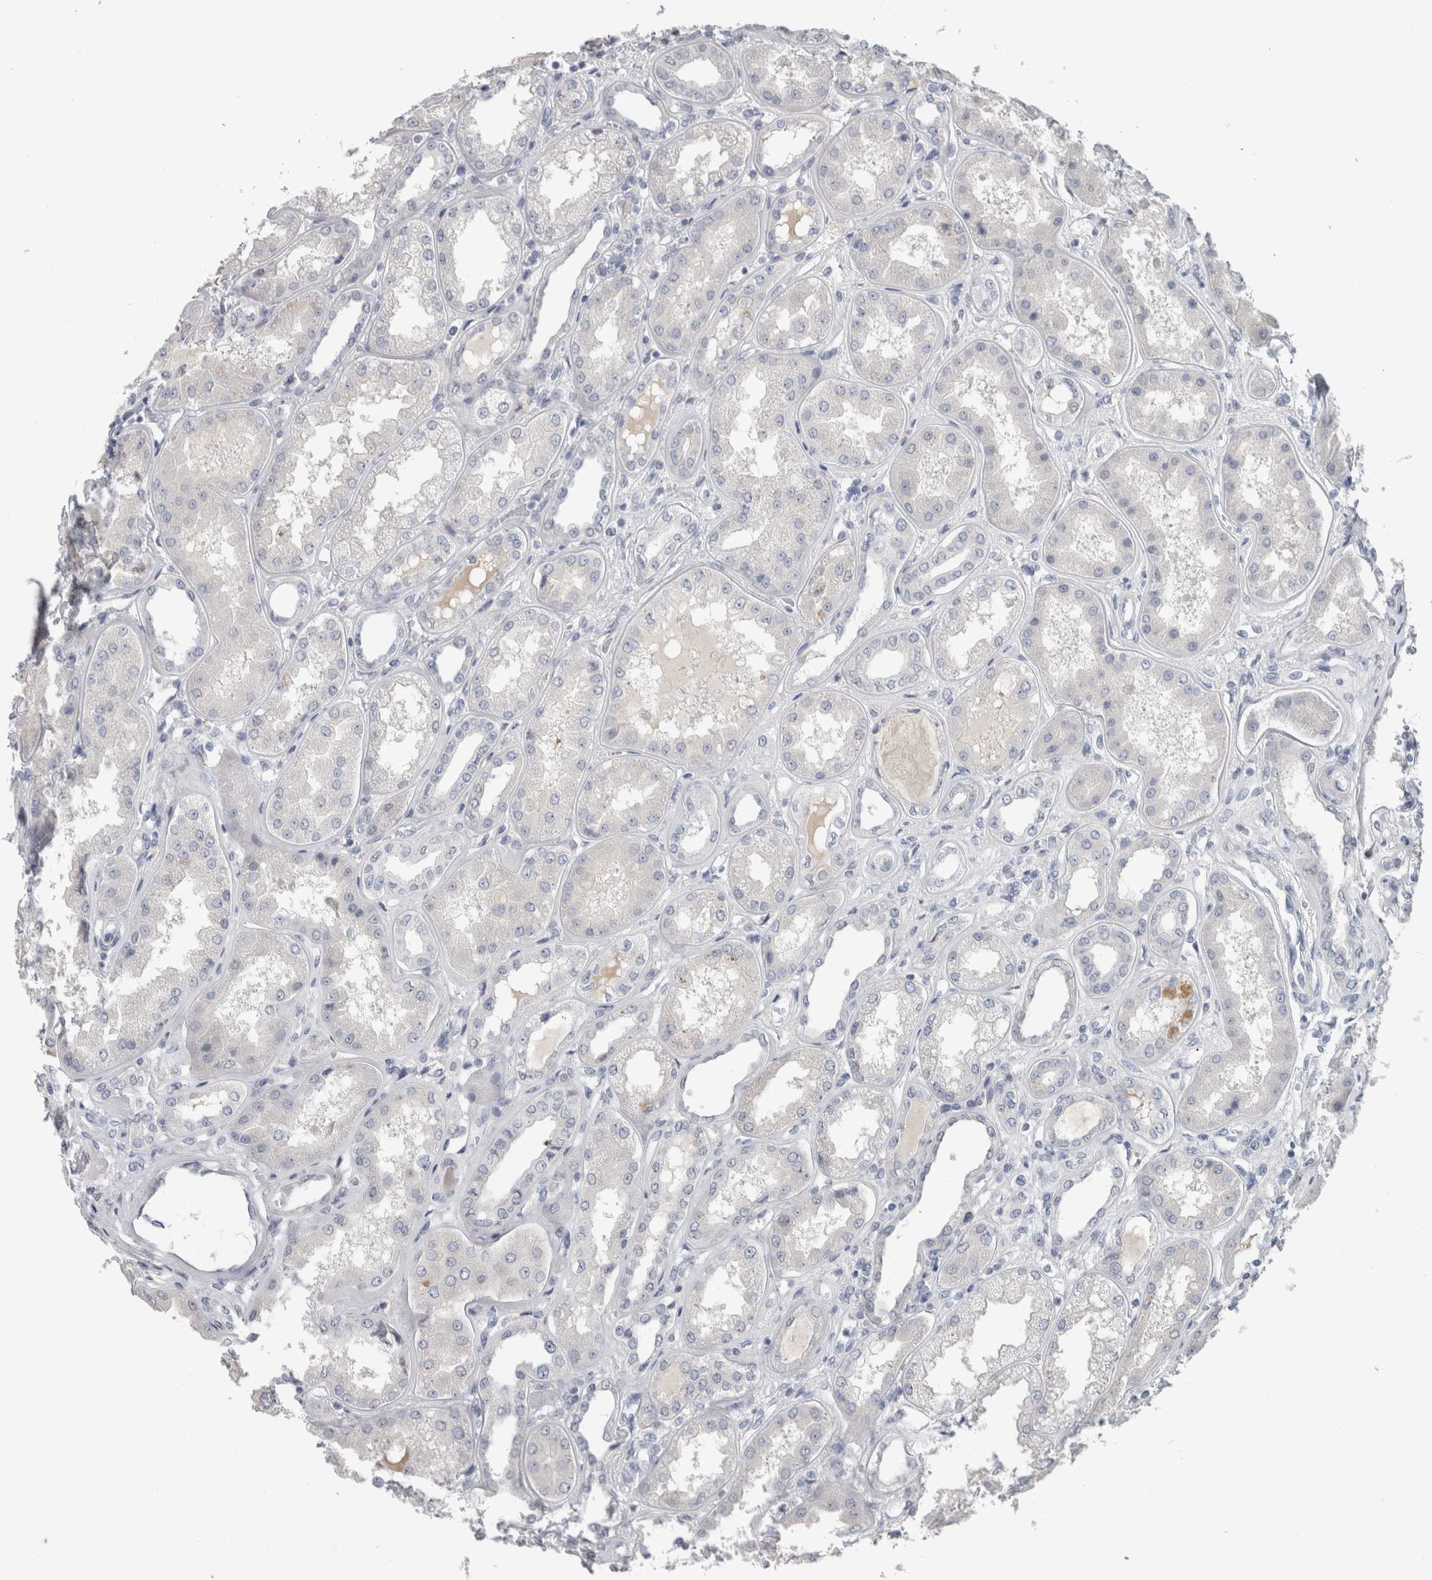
{"staining": {"intensity": "negative", "quantity": "none", "location": "none"}, "tissue": "kidney", "cell_type": "Cells in glomeruli", "image_type": "normal", "snomed": [{"axis": "morphology", "description": "Normal tissue, NOS"}, {"axis": "topography", "description": "Kidney"}], "caption": "Cells in glomeruli are negative for protein expression in normal human kidney.", "gene": "ADAM2", "patient": {"sex": "female", "age": 56}}